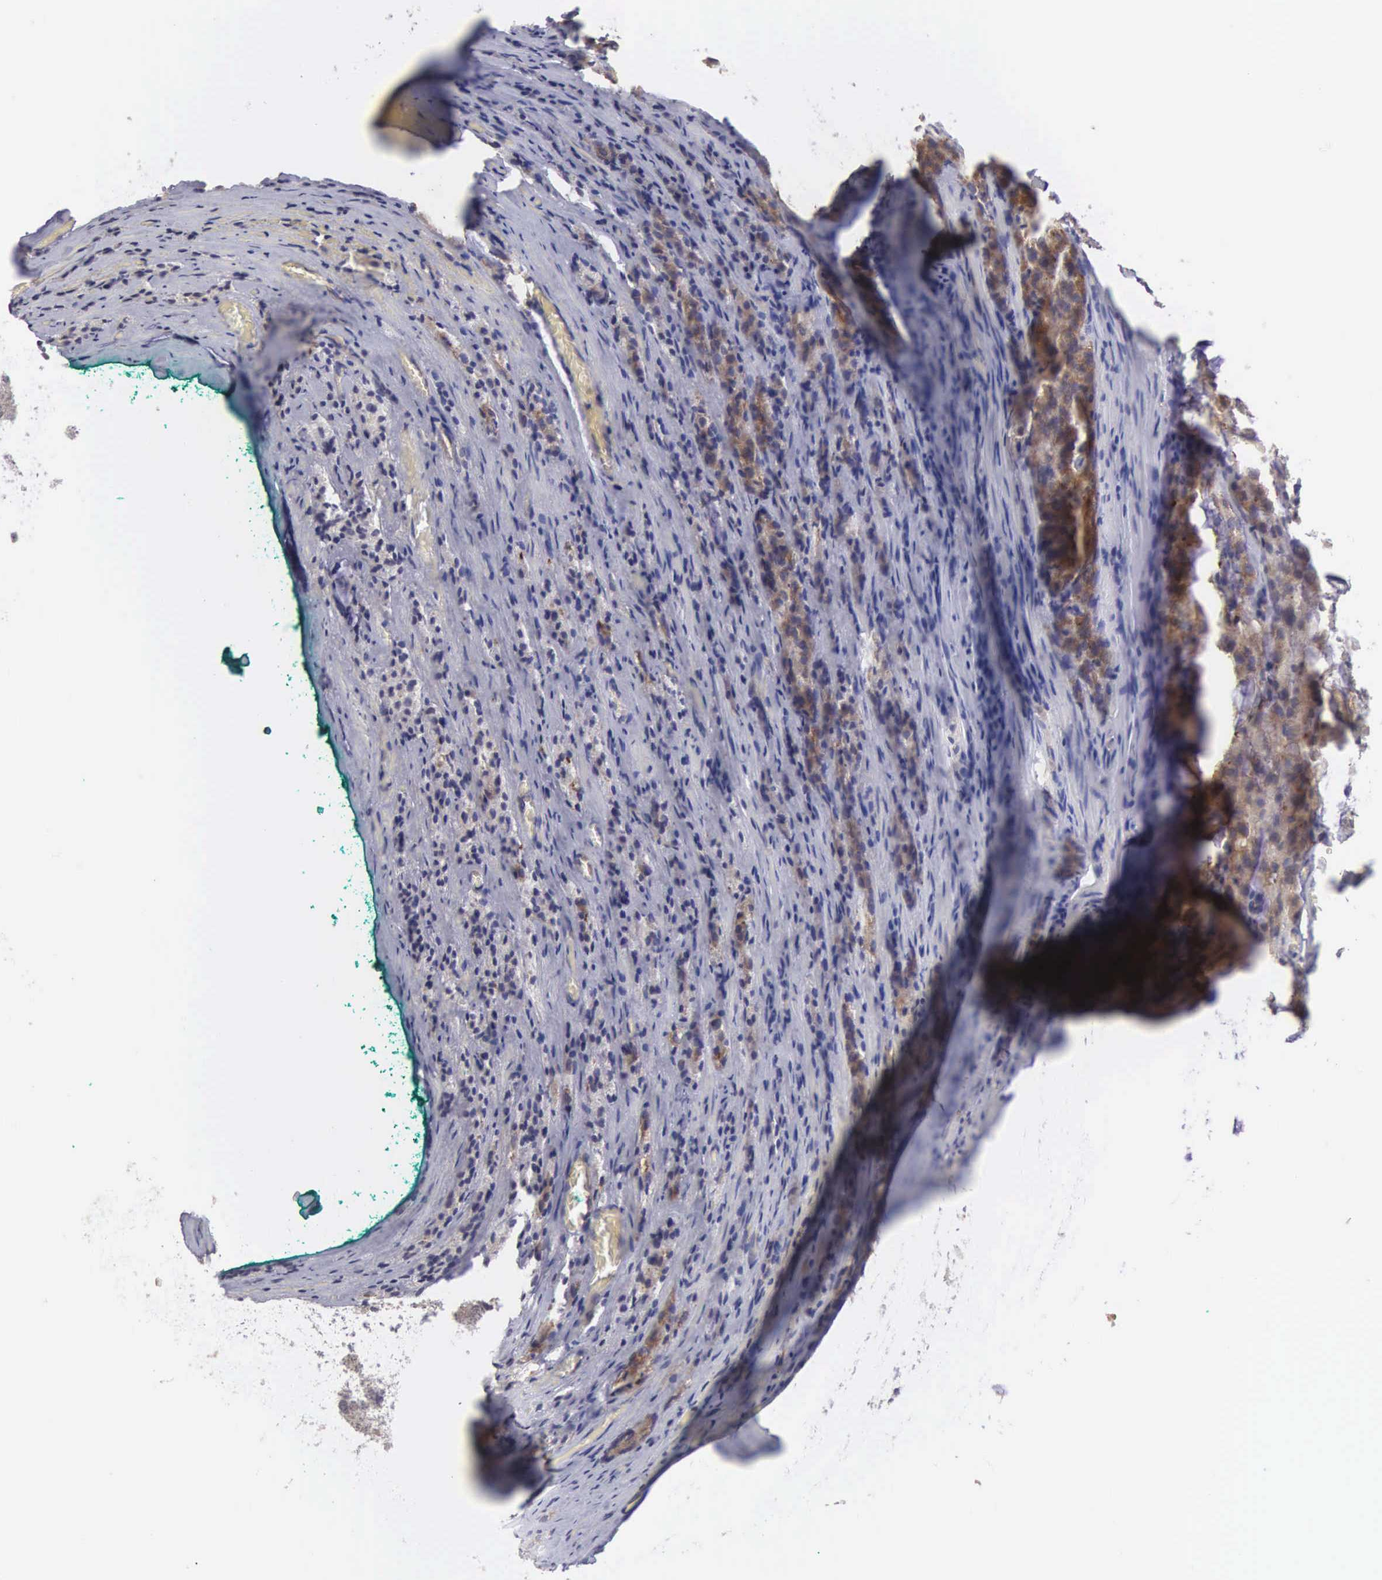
{"staining": {"intensity": "moderate", "quantity": ">75%", "location": "cytoplasmic/membranous"}, "tissue": "prostate cancer", "cell_type": "Tumor cells", "image_type": "cancer", "snomed": [{"axis": "morphology", "description": "Adenocarcinoma, Medium grade"}, {"axis": "topography", "description": "Prostate"}], "caption": "Human prostate adenocarcinoma (medium-grade) stained with a protein marker reveals moderate staining in tumor cells.", "gene": "GRIPAP1", "patient": {"sex": "male", "age": 60}}